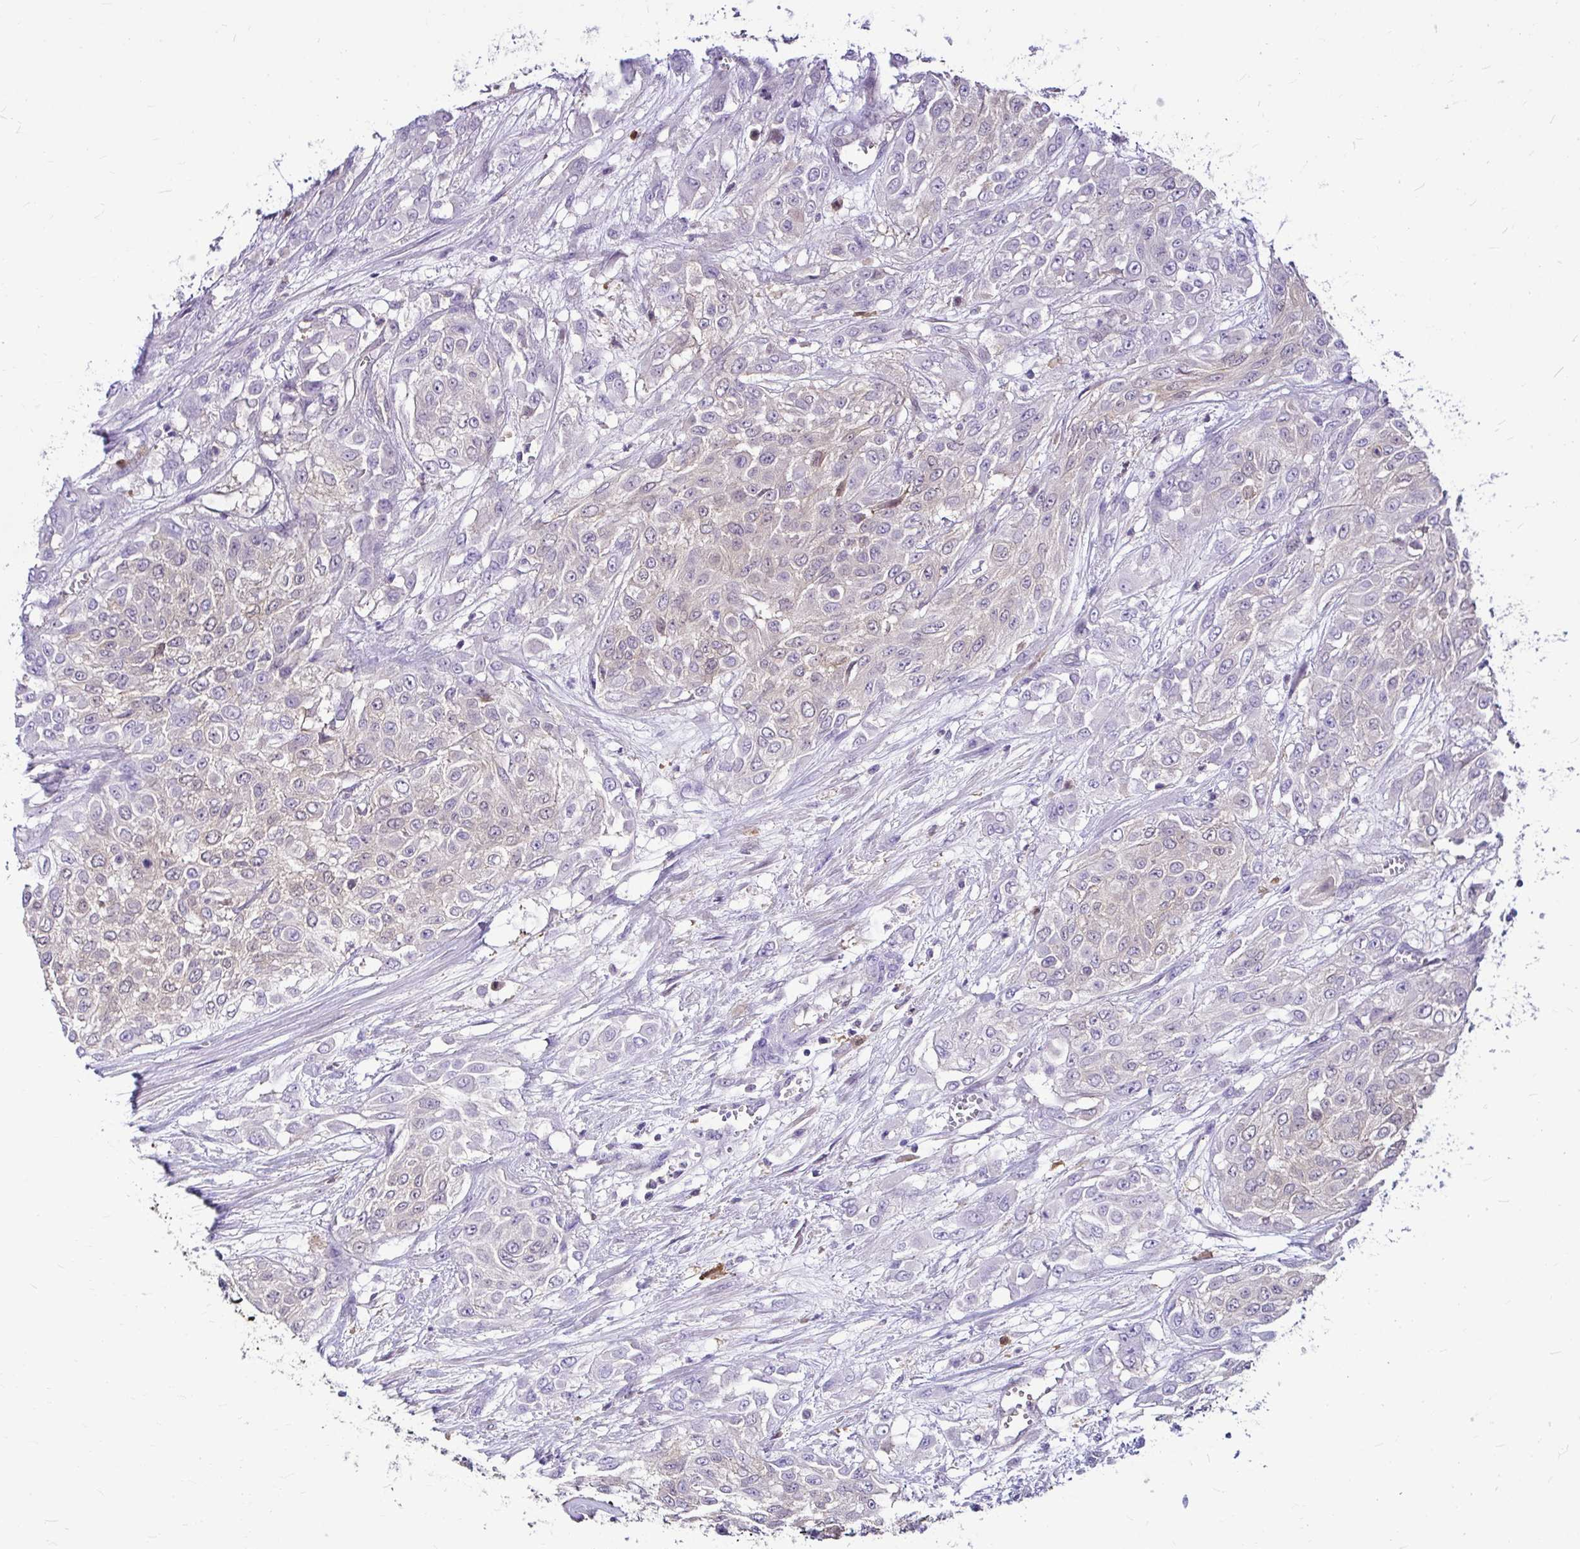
{"staining": {"intensity": "negative", "quantity": "none", "location": "none"}, "tissue": "urothelial cancer", "cell_type": "Tumor cells", "image_type": "cancer", "snomed": [{"axis": "morphology", "description": "Urothelial carcinoma, High grade"}, {"axis": "topography", "description": "Urinary bladder"}], "caption": "Immunohistochemistry (IHC) histopathology image of human urothelial cancer stained for a protein (brown), which displays no expression in tumor cells.", "gene": "IDH1", "patient": {"sex": "male", "age": 57}}